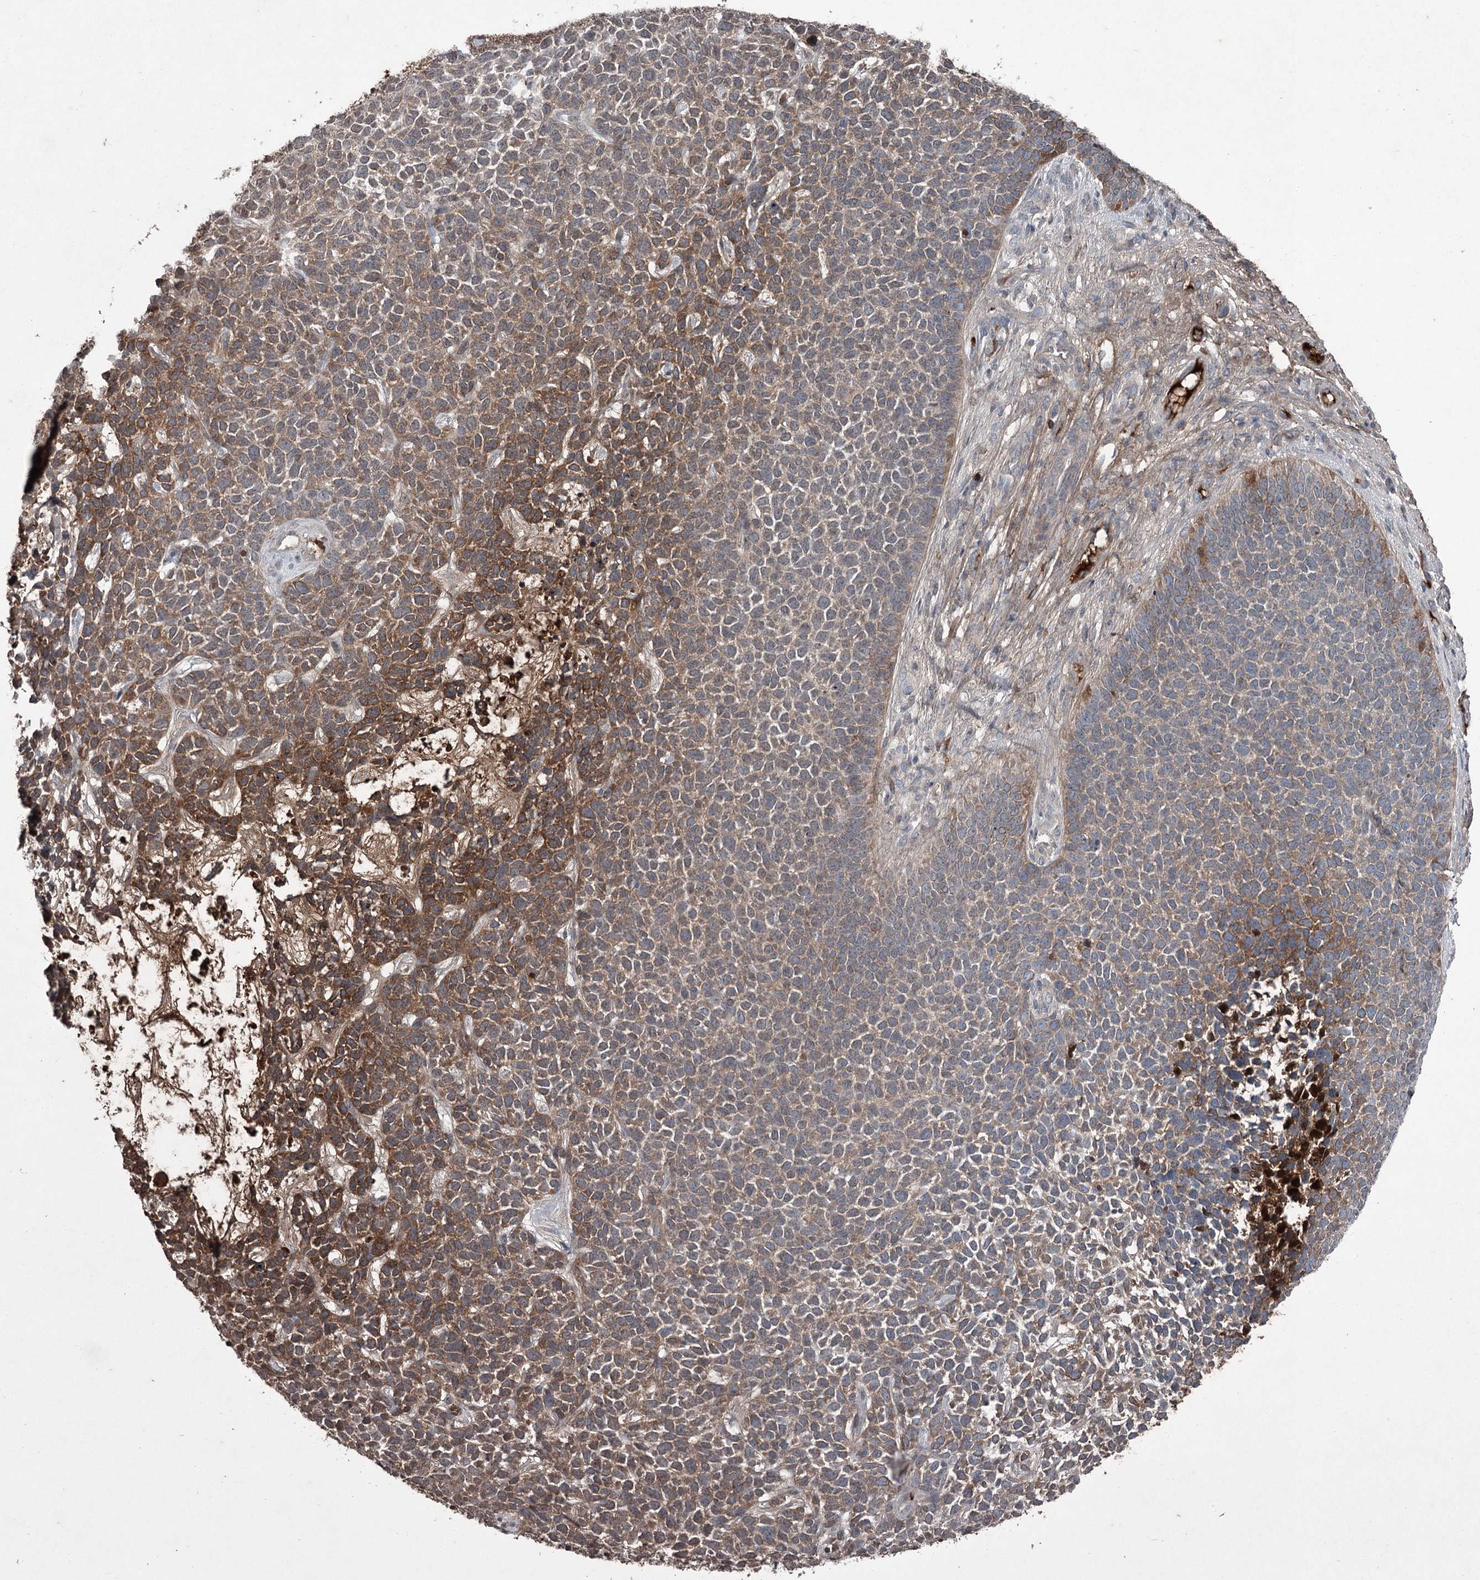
{"staining": {"intensity": "moderate", "quantity": "25%-75%", "location": "cytoplasmic/membranous"}, "tissue": "skin cancer", "cell_type": "Tumor cells", "image_type": "cancer", "snomed": [{"axis": "morphology", "description": "Basal cell carcinoma"}, {"axis": "topography", "description": "Skin"}], "caption": "This micrograph exhibits IHC staining of skin cancer (basal cell carcinoma), with medium moderate cytoplasmic/membranous expression in approximately 25%-75% of tumor cells.", "gene": "PGLYRP2", "patient": {"sex": "female", "age": 84}}